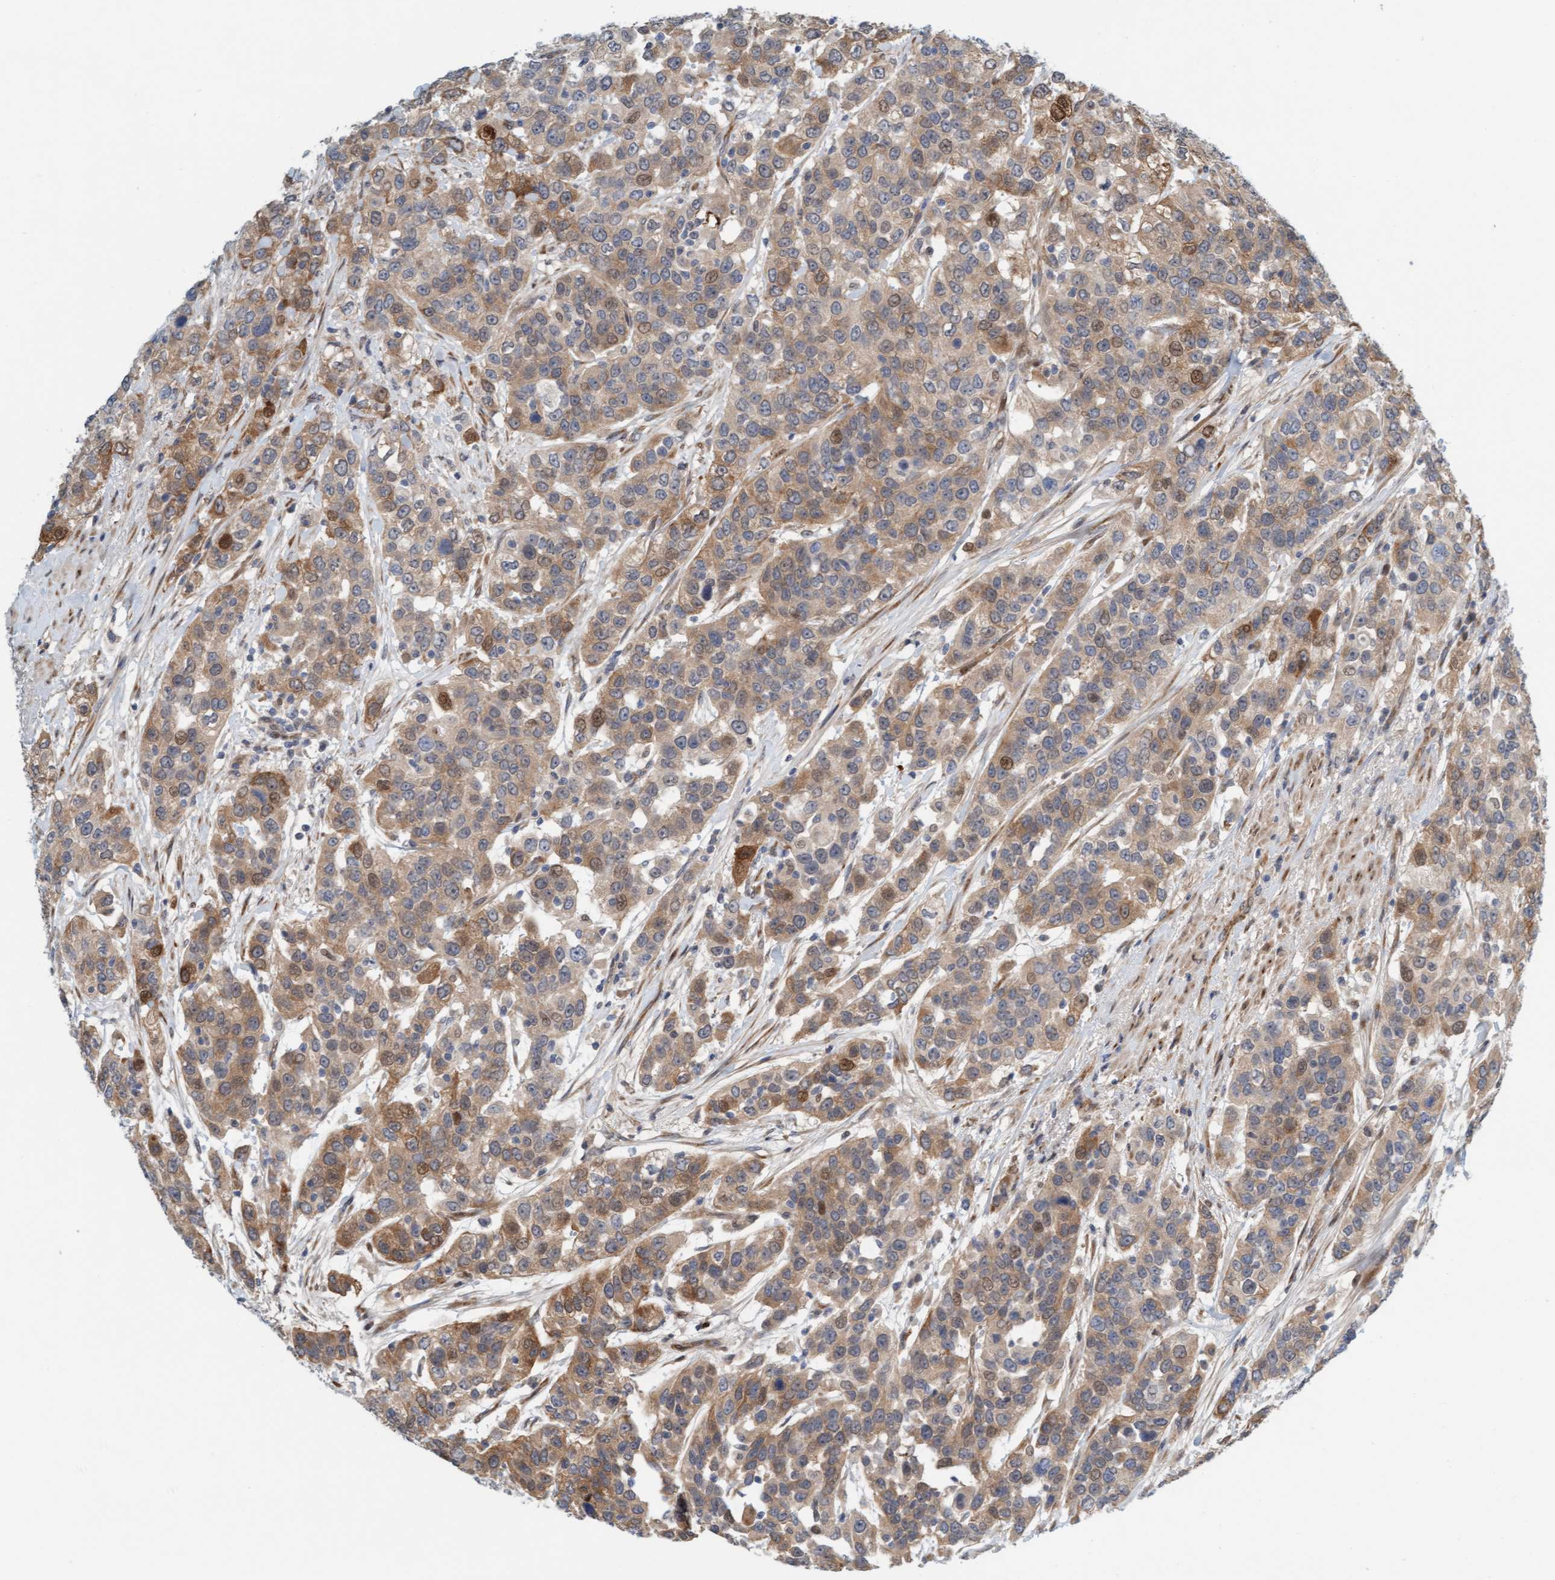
{"staining": {"intensity": "moderate", "quantity": ">75%", "location": "cytoplasmic/membranous,nuclear"}, "tissue": "urothelial cancer", "cell_type": "Tumor cells", "image_type": "cancer", "snomed": [{"axis": "morphology", "description": "Urothelial carcinoma, High grade"}, {"axis": "topography", "description": "Urinary bladder"}], "caption": "DAB immunohistochemical staining of urothelial cancer displays moderate cytoplasmic/membranous and nuclear protein positivity in about >75% of tumor cells.", "gene": "EIF4EBP1", "patient": {"sex": "female", "age": 80}}